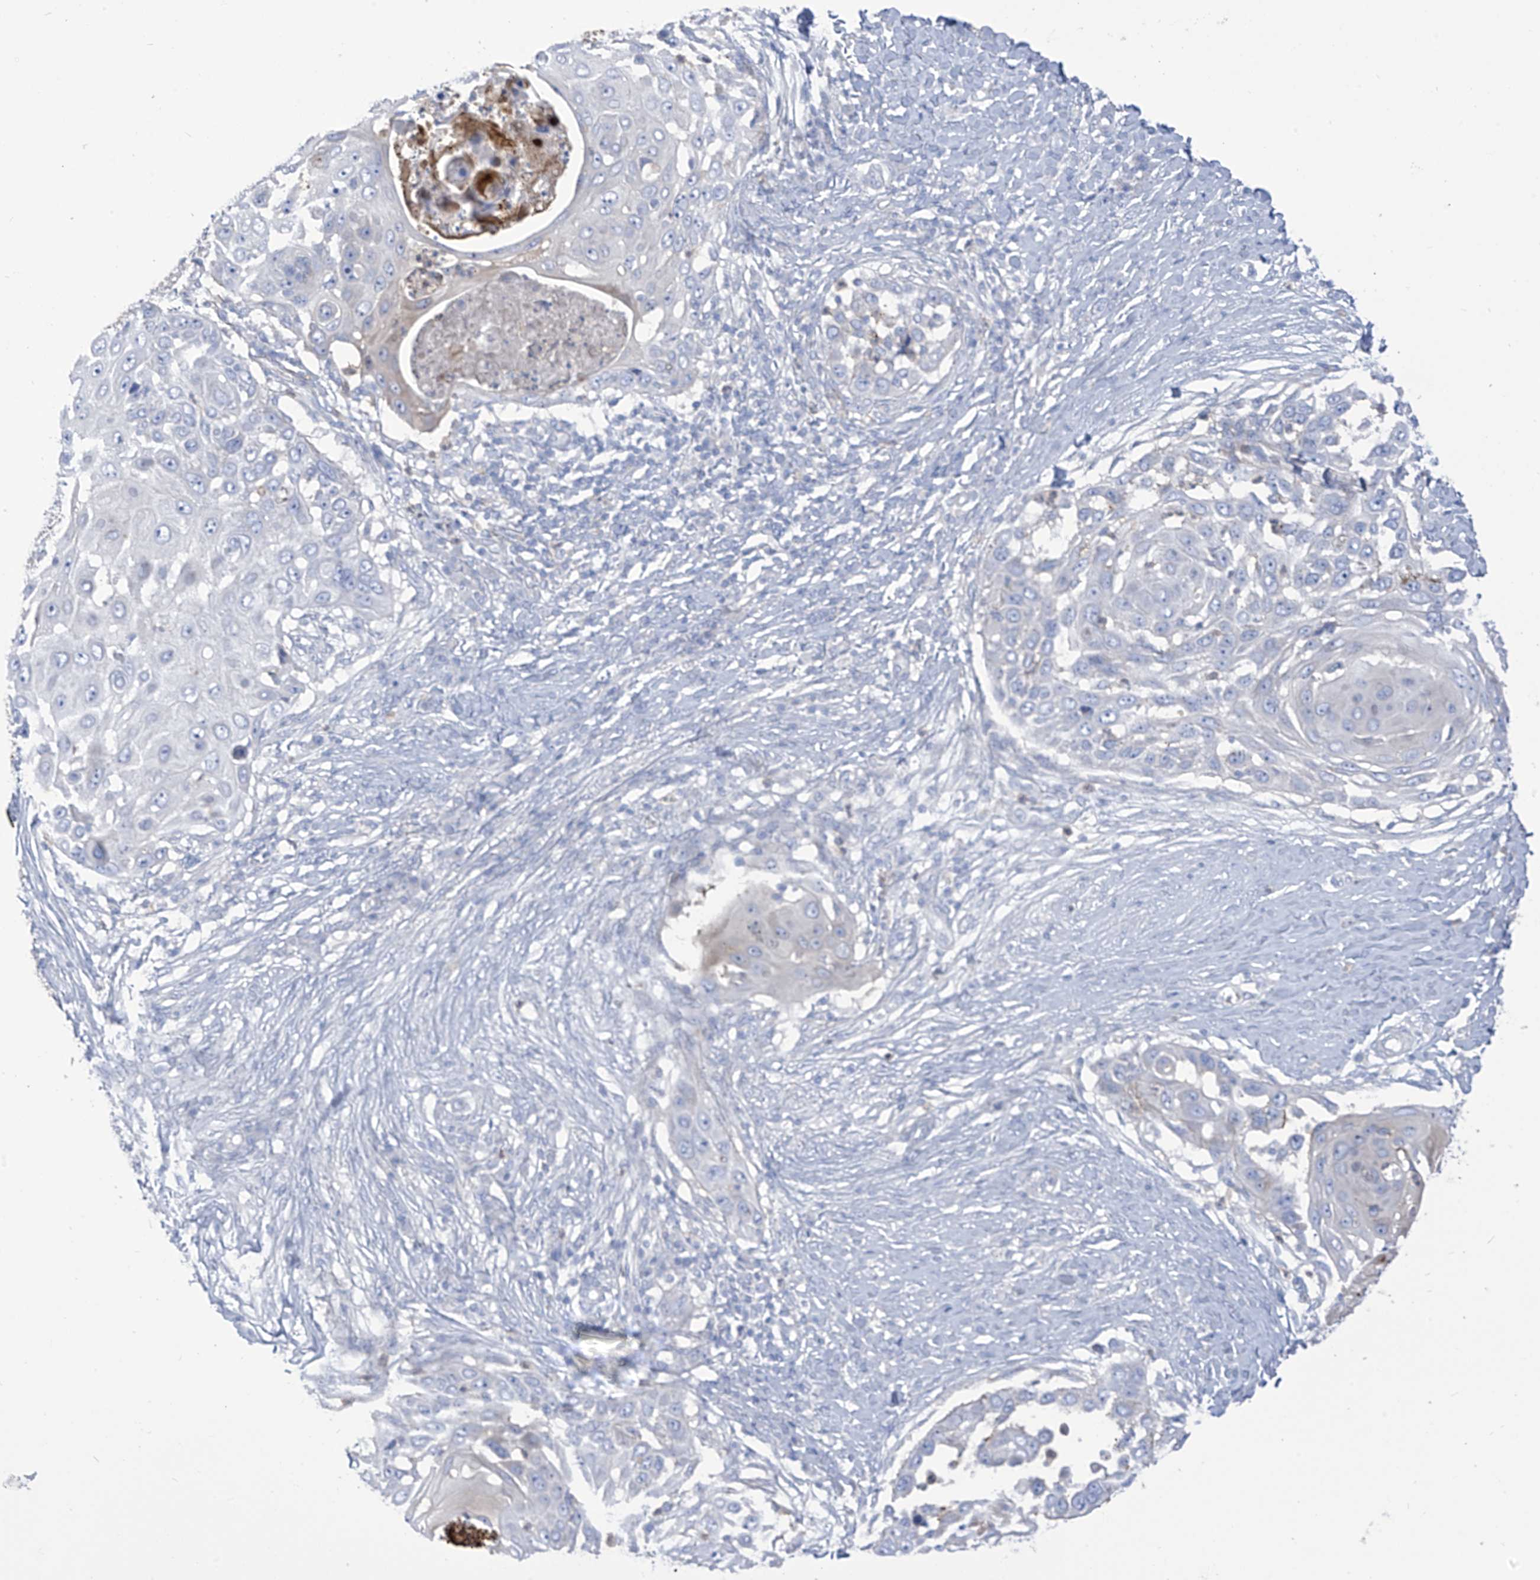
{"staining": {"intensity": "negative", "quantity": "none", "location": "none"}, "tissue": "skin cancer", "cell_type": "Tumor cells", "image_type": "cancer", "snomed": [{"axis": "morphology", "description": "Squamous cell carcinoma, NOS"}, {"axis": "topography", "description": "Skin"}], "caption": "Protein analysis of squamous cell carcinoma (skin) demonstrates no significant staining in tumor cells.", "gene": "FABP2", "patient": {"sex": "female", "age": 44}}